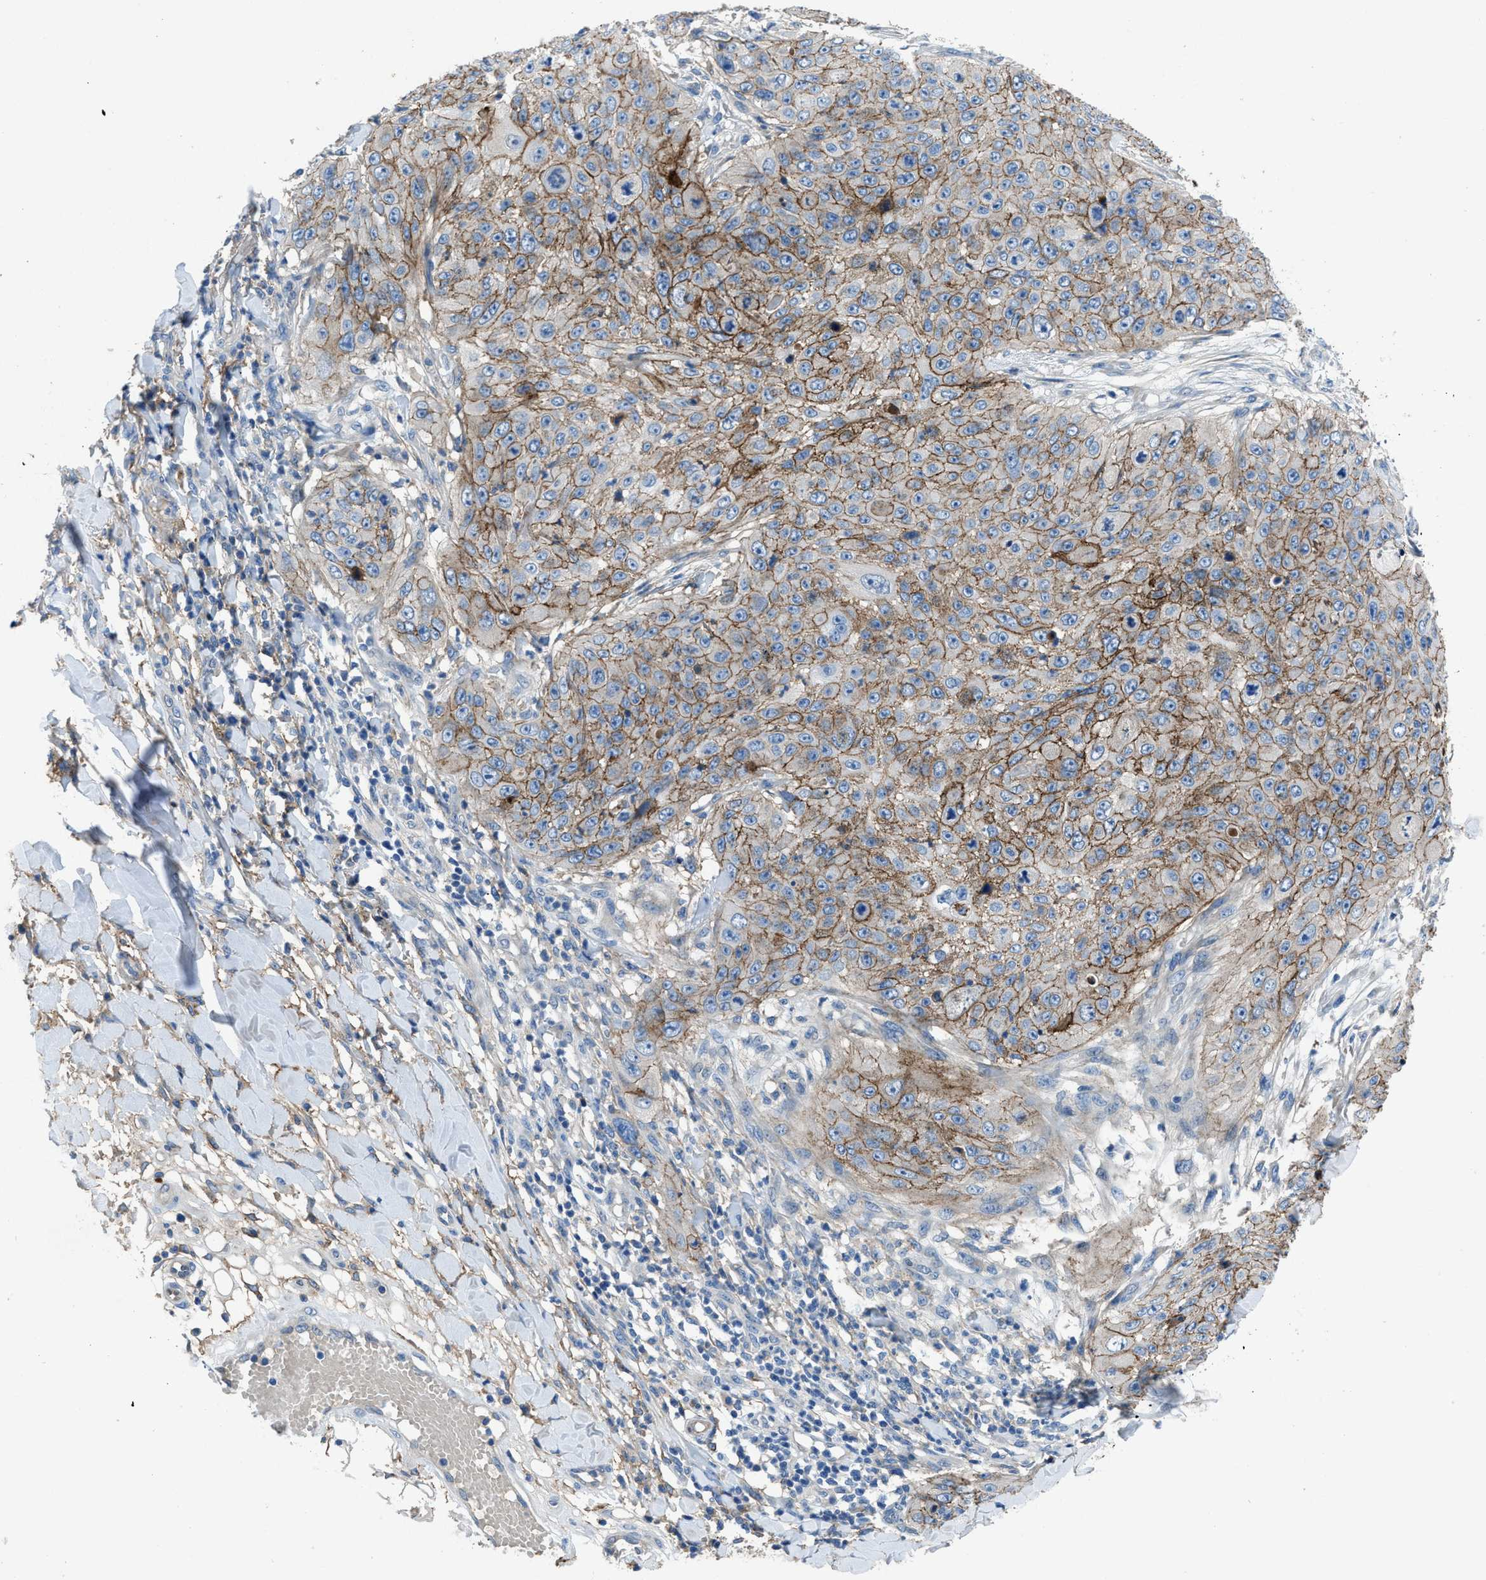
{"staining": {"intensity": "moderate", "quantity": ">75%", "location": "cytoplasmic/membranous"}, "tissue": "skin cancer", "cell_type": "Tumor cells", "image_type": "cancer", "snomed": [{"axis": "morphology", "description": "Squamous cell carcinoma, NOS"}, {"axis": "topography", "description": "Skin"}], "caption": "The immunohistochemical stain highlights moderate cytoplasmic/membranous expression in tumor cells of skin squamous cell carcinoma tissue. (DAB IHC with brightfield microscopy, high magnification).", "gene": "PTGFRN", "patient": {"sex": "female", "age": 80}}